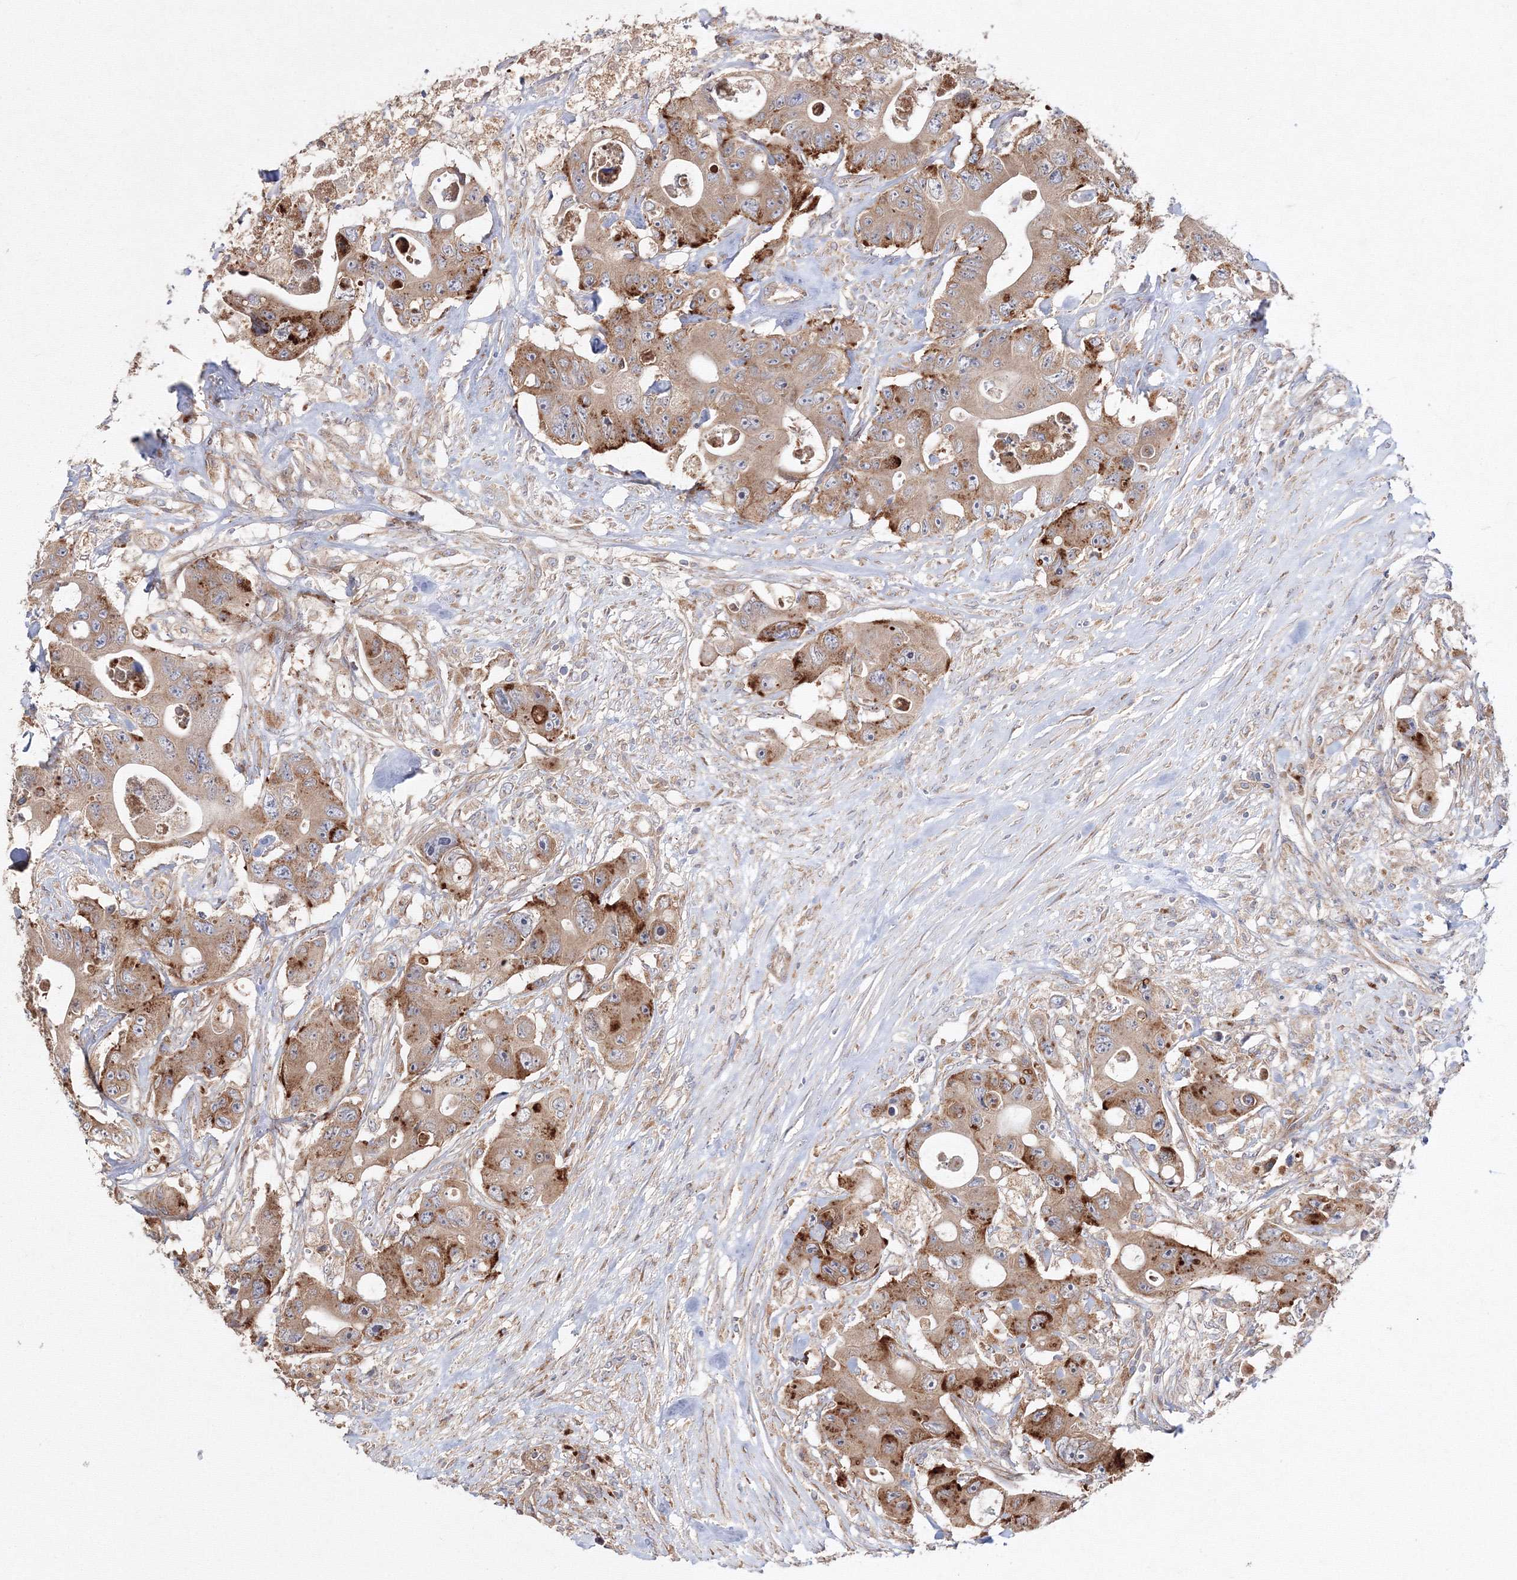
{"staining": {"intensity": "moderate", "quantity": ">75%", "location": "cytoplasmic/membranous"}, "tissue": "colorectal cancer", "cell_type": "Tumor cells", "image_type": "cancer", "snomed": [{"axis": "morphology", "description": "Adenocarcinoma, NOS"}, {"axis": "topography", "description": "Colon"}], "caption": "Human colorectal cancer stained with a brown dye exhibits moderate cytoplasmic/membranous positive expression in approximately >75% of tumor cells.", "gene": "DDO", "patient": {"sex": "female", "age": 46}}